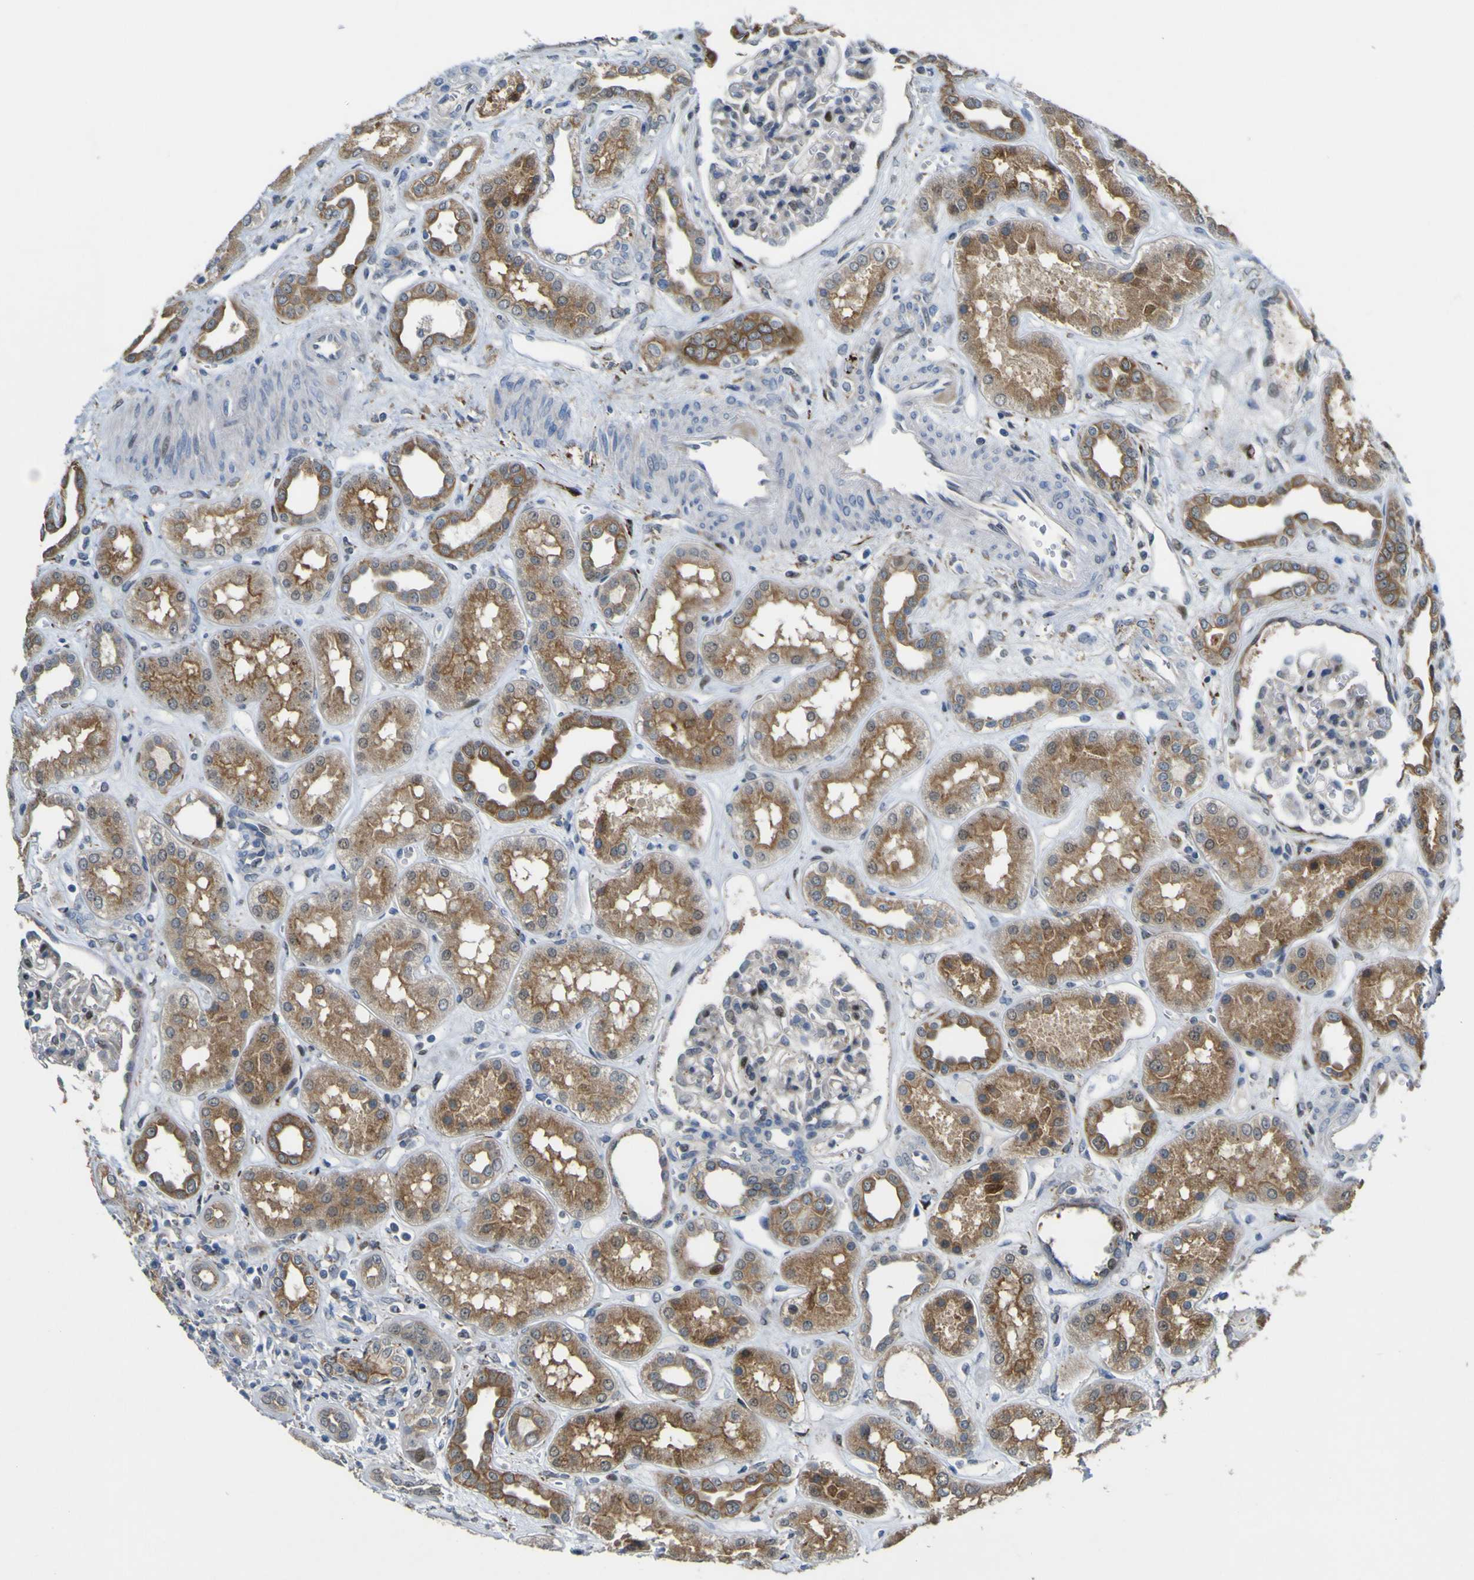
{"staining": {"intensity": "moderate", "quantity": "<25%", "location": "nuclear"}, "tissue": "kidney", "cell_type": "Cells in glomeruli", "image_type": "normal", "snomed": [{"axis": "morphology", "description": "Normal tissue, NOS"}, {"axis": "topography", "description": "Kidney"}], "caption": "Moderate nuclear positivity for a protein is appreciated in about <25% of cells in glomeruli of benign kidney using IHC.", "gene": "LBHD1", "patient": {"sex": "male", "age": 59}}